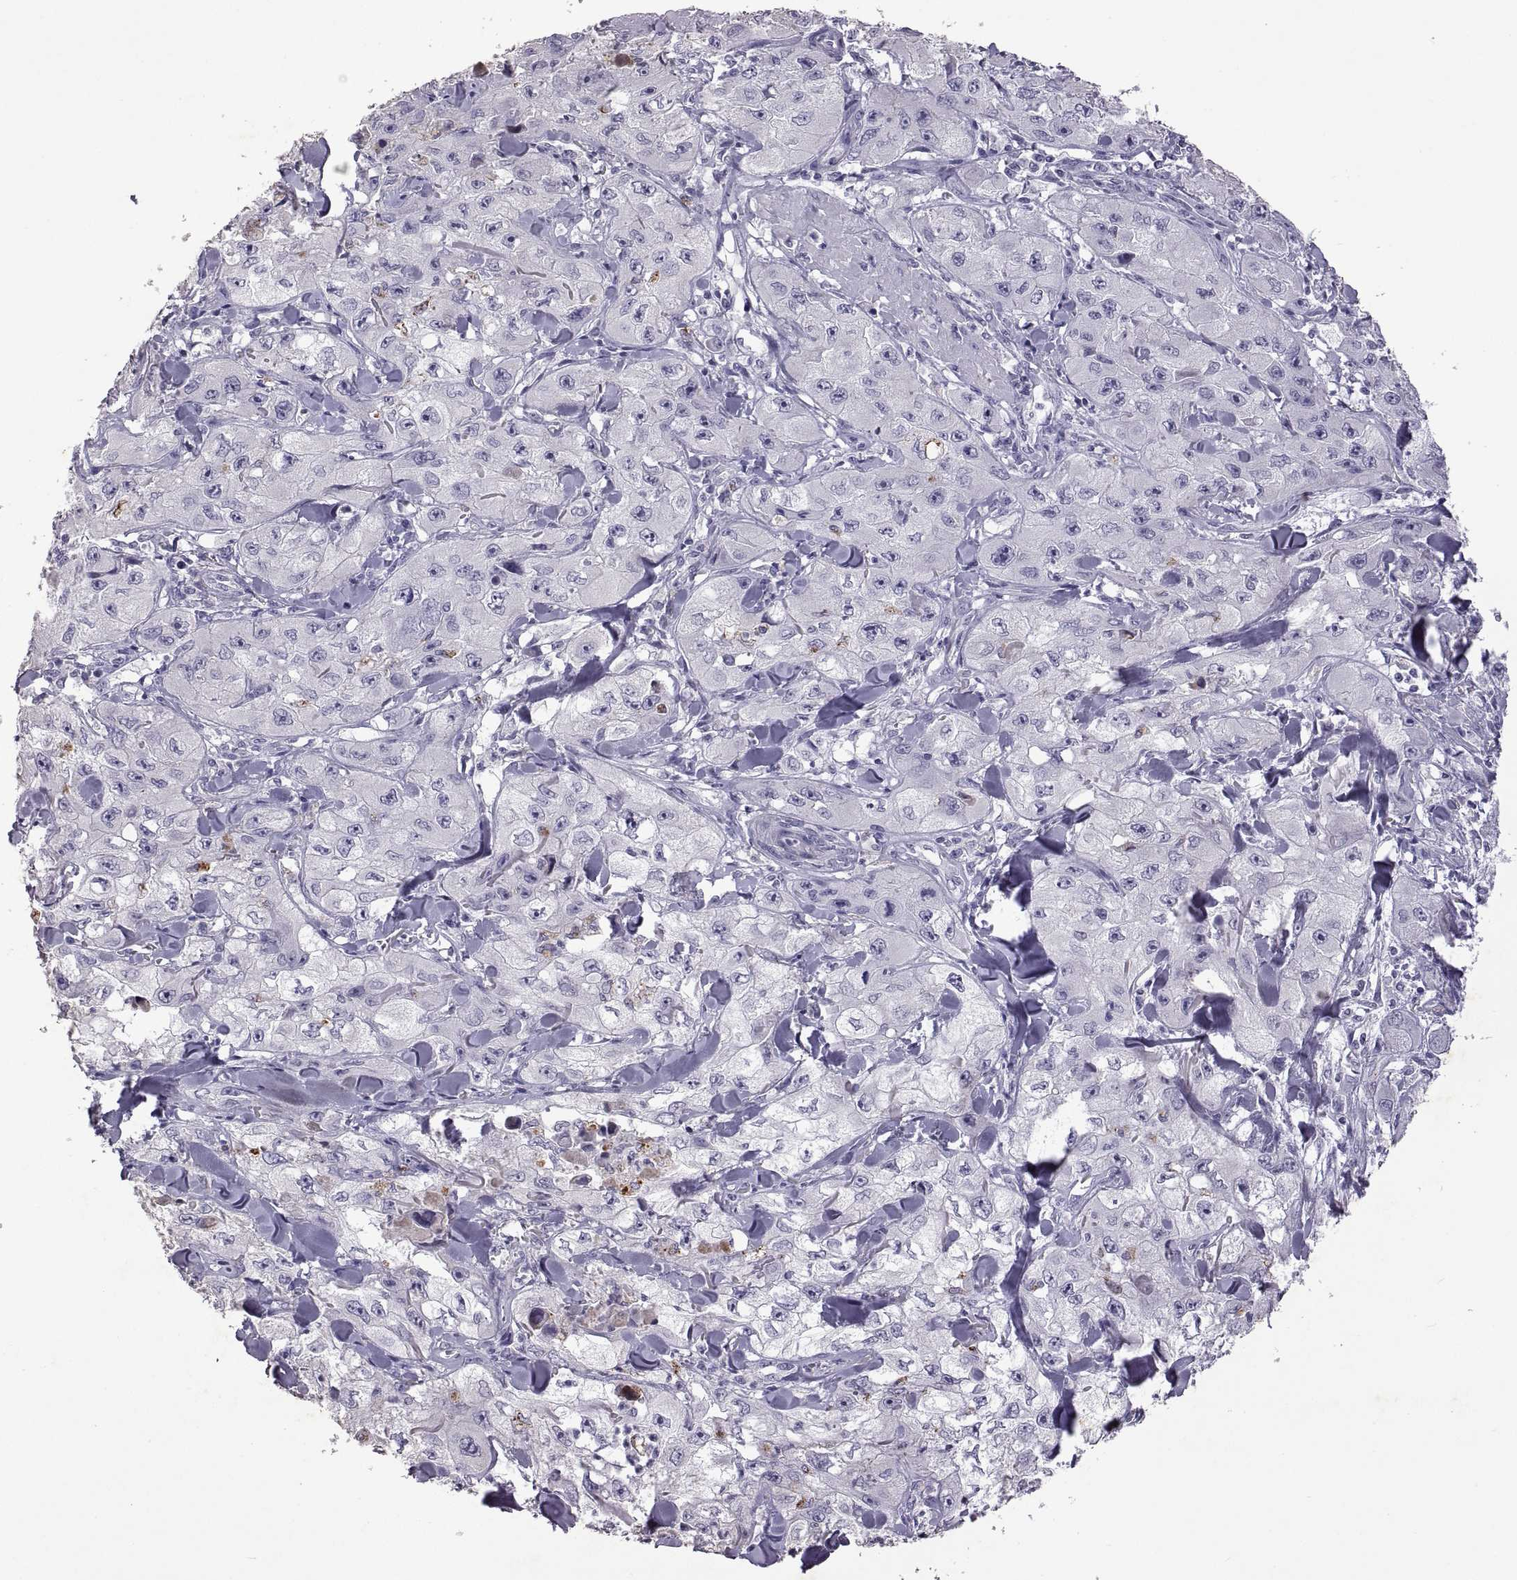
{"staining": {"intensity": "negative", "quantity": "none", "location": "none"}, "tissue": "skin cancer", "cell_type": "Tumor cells", "image_type": "cancer", "snomed": [{"axis": "morphology", "description": "Squamous cell carcinoma, NOS"}, {"axis": "topography", "description": "Skin"}, {"axis": "topography", "description": "Subcutis"}], "caption": "This is an immunohistochemistry (IHC) photomicrograph of skin cancer. There is no staining in tumor cells.", "gene": "DEFB136", "patient": {"sex": "male", "age": 73}}